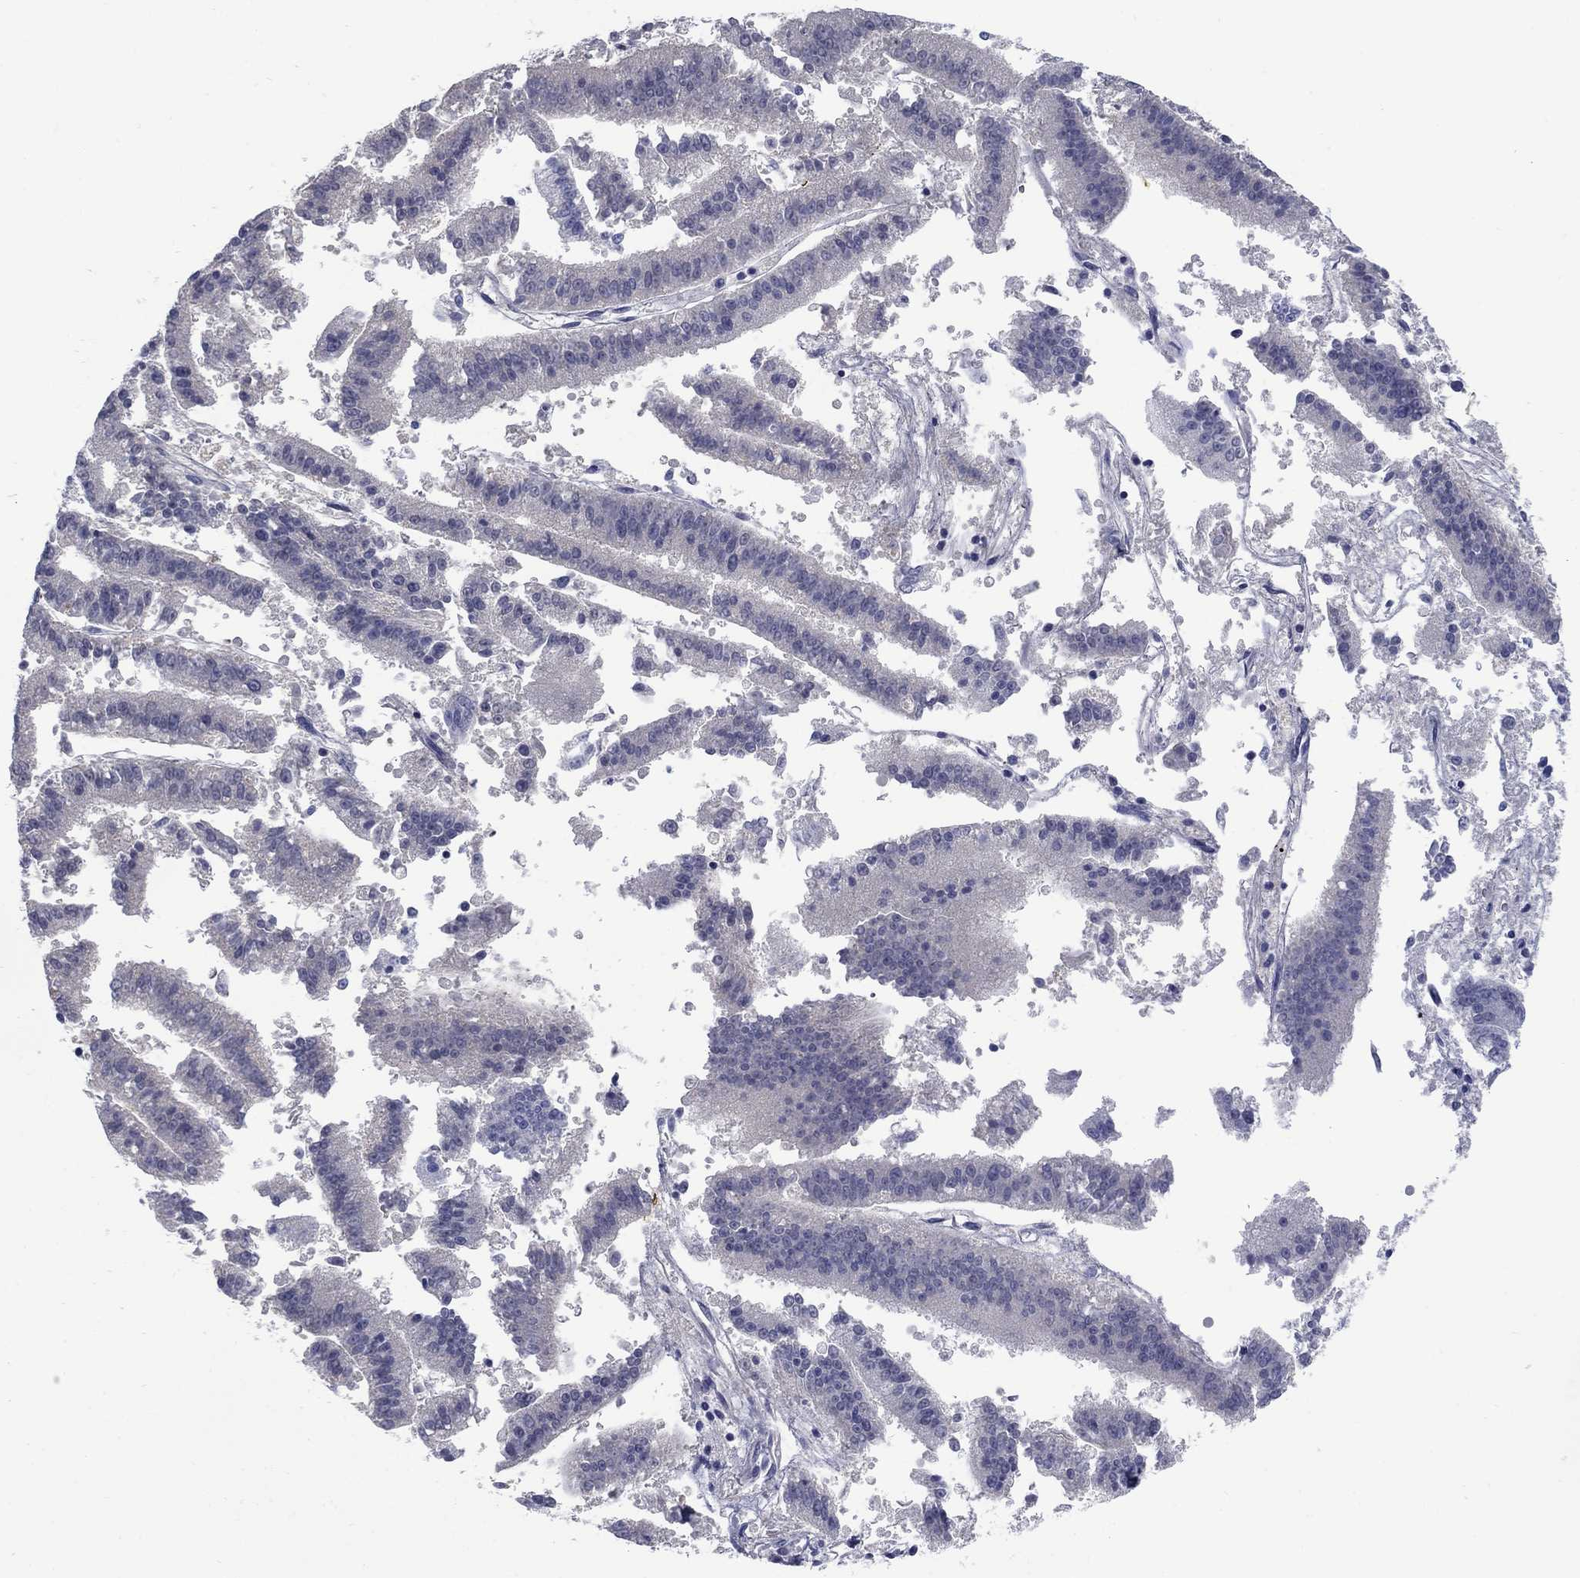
{"staining": {"intensity": "negative", "quantity": "none", "location": "none"}, "tissue": "endometrial cancer", "cell_type": "Tumor cells", "image_type": "cancer", "snomed": [{"axis": "morphology", "description": "Adenocarcinoma, NOS"}, {"axis": "topography", "description": "Endometrium"}], "caption": "Immunohistochemical staining of human endometrial adenocarcinoma demonstrates no significant expression in tumor cells.", "gene": "ATP6V1G2", "patient": {"sex": "female", "age": 66}}